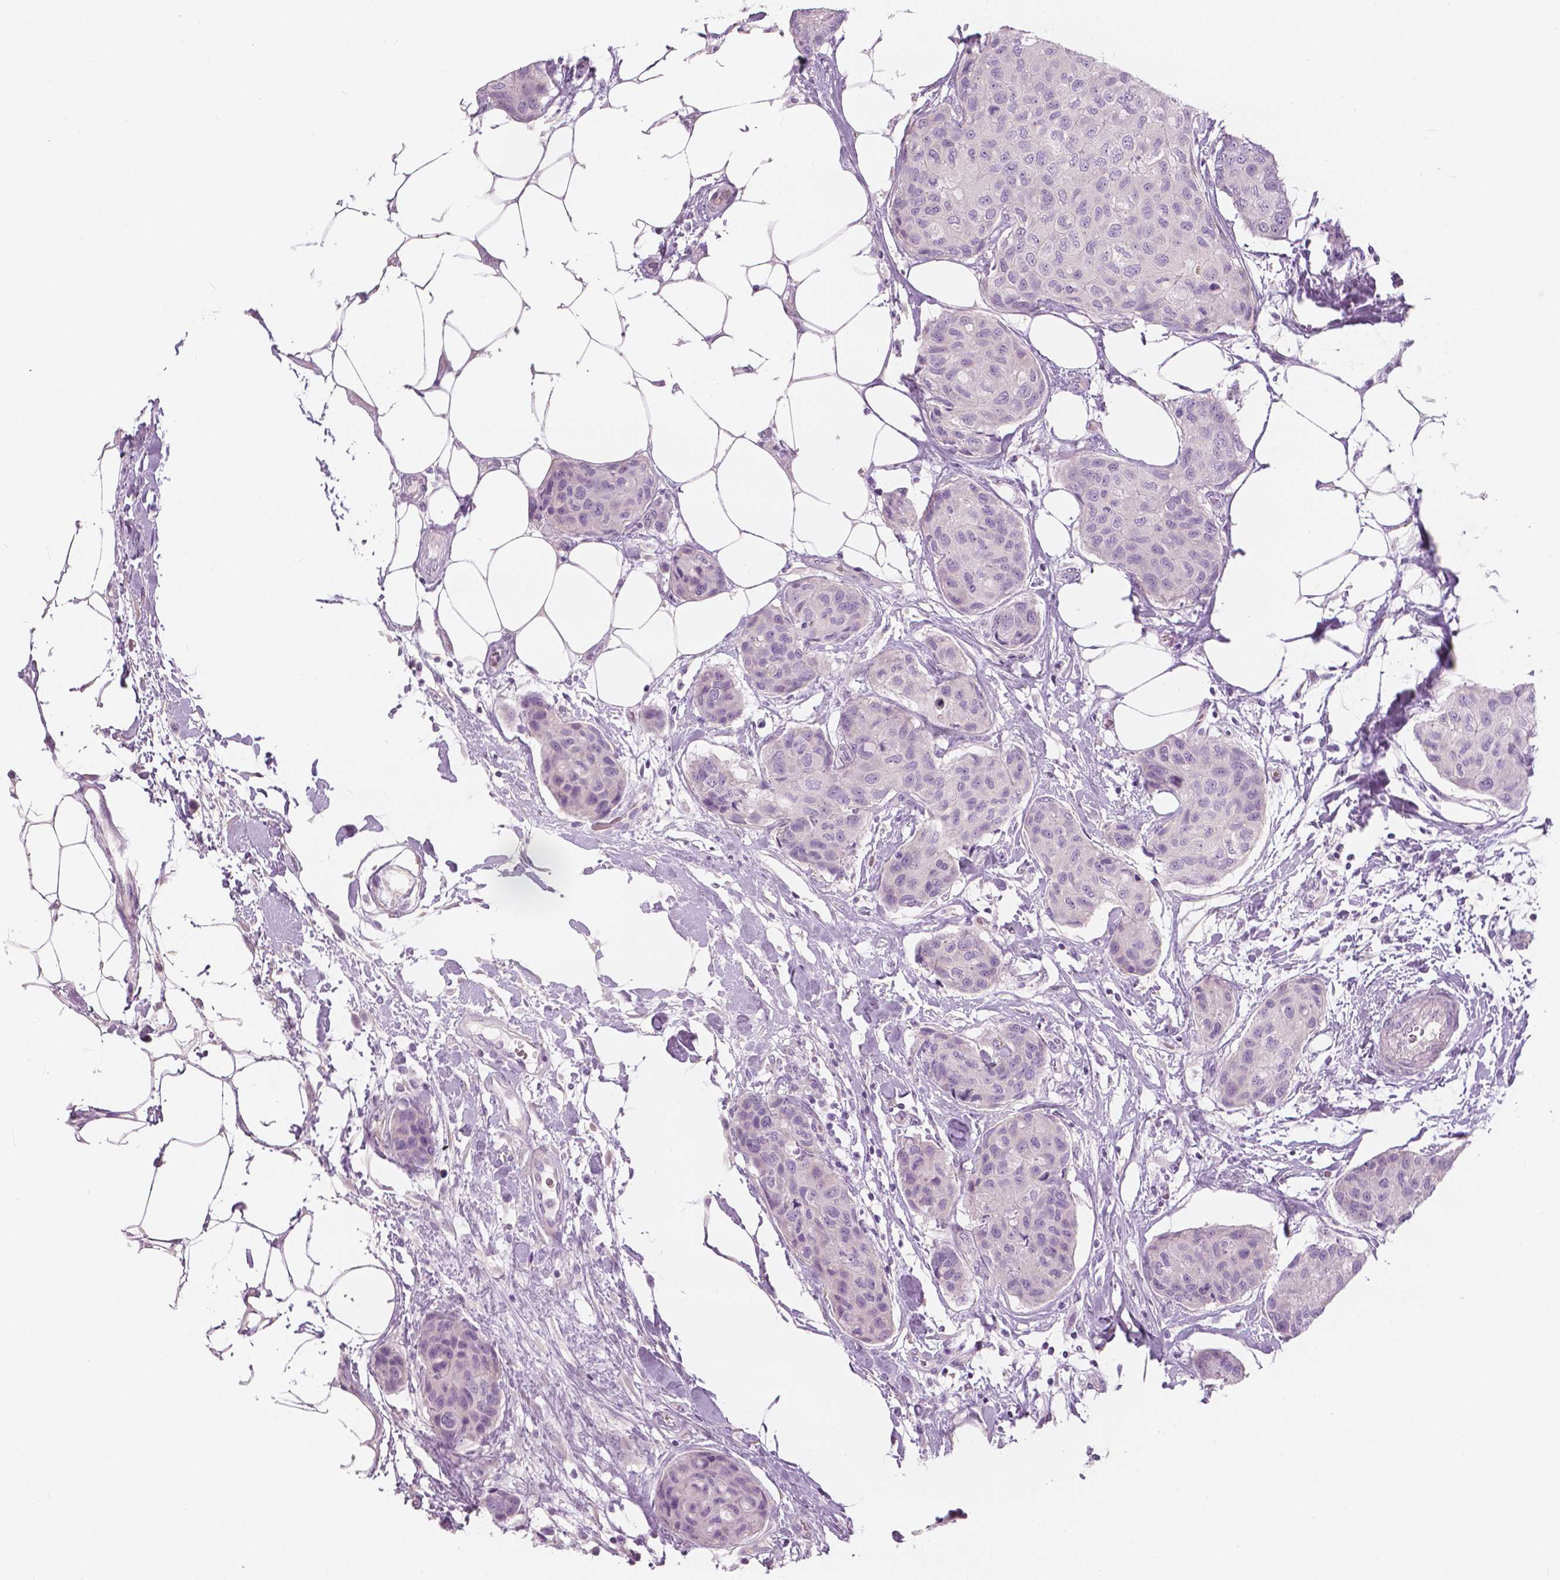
{"staining": {"intensity": "negative", "quantity": "none", "location": "none"}, "tissue": "breast cancer", "cell_type": "Tumor cells", "image_type": "cancer", "snomed": [{"axis": "morphology", "description": "Duct carcinoma"}, {"axis": "topography", "description": "Breast"}], "caption": "Breast intraductal carcinoma stained for a protein using immunohistochemistry (IHC) displays no positivity tumor cells.", "gene": "SLC24A1", "patient": {"sex": "female", "age": 80}}